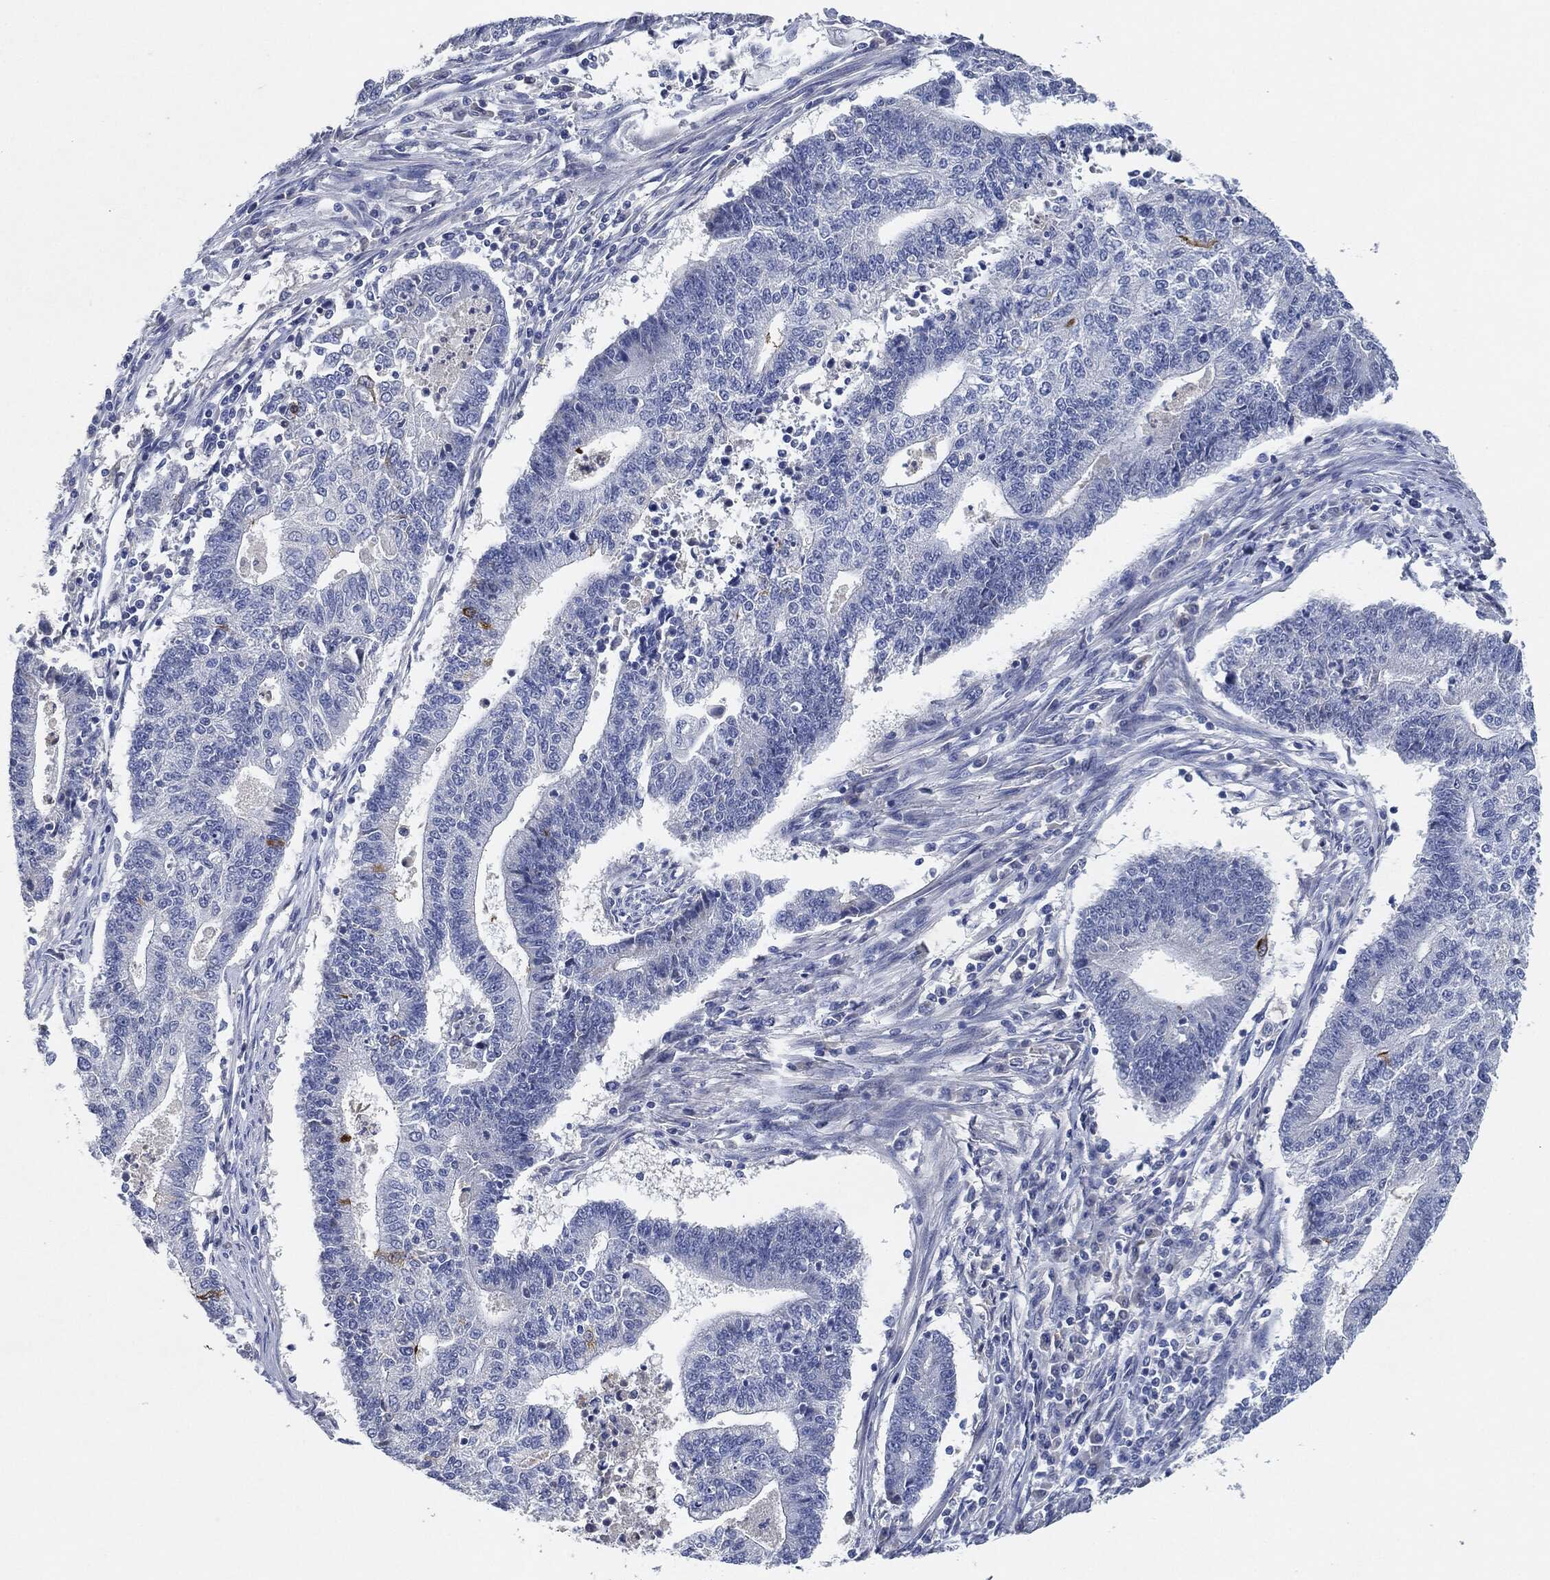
{"staining": {"intensity": "negative", "quantity": "none", "location": "none"}, "tissue": "endometrial cancer", "cell_type": "Tumor cells", "image_type": "cancer", "snomed": [{"axis": "morphology", "description": "Adenocarcinoma, NOS"}, {"axis": "topography", "description": "Uterus"}, {"axis": "topography", "description": "Endometrium"}], "caption": "There is no significant staining in tumor cells of endometrial cancer.", "gene": "NTRK1", "patient": {"sex": "female", "age": 54}}